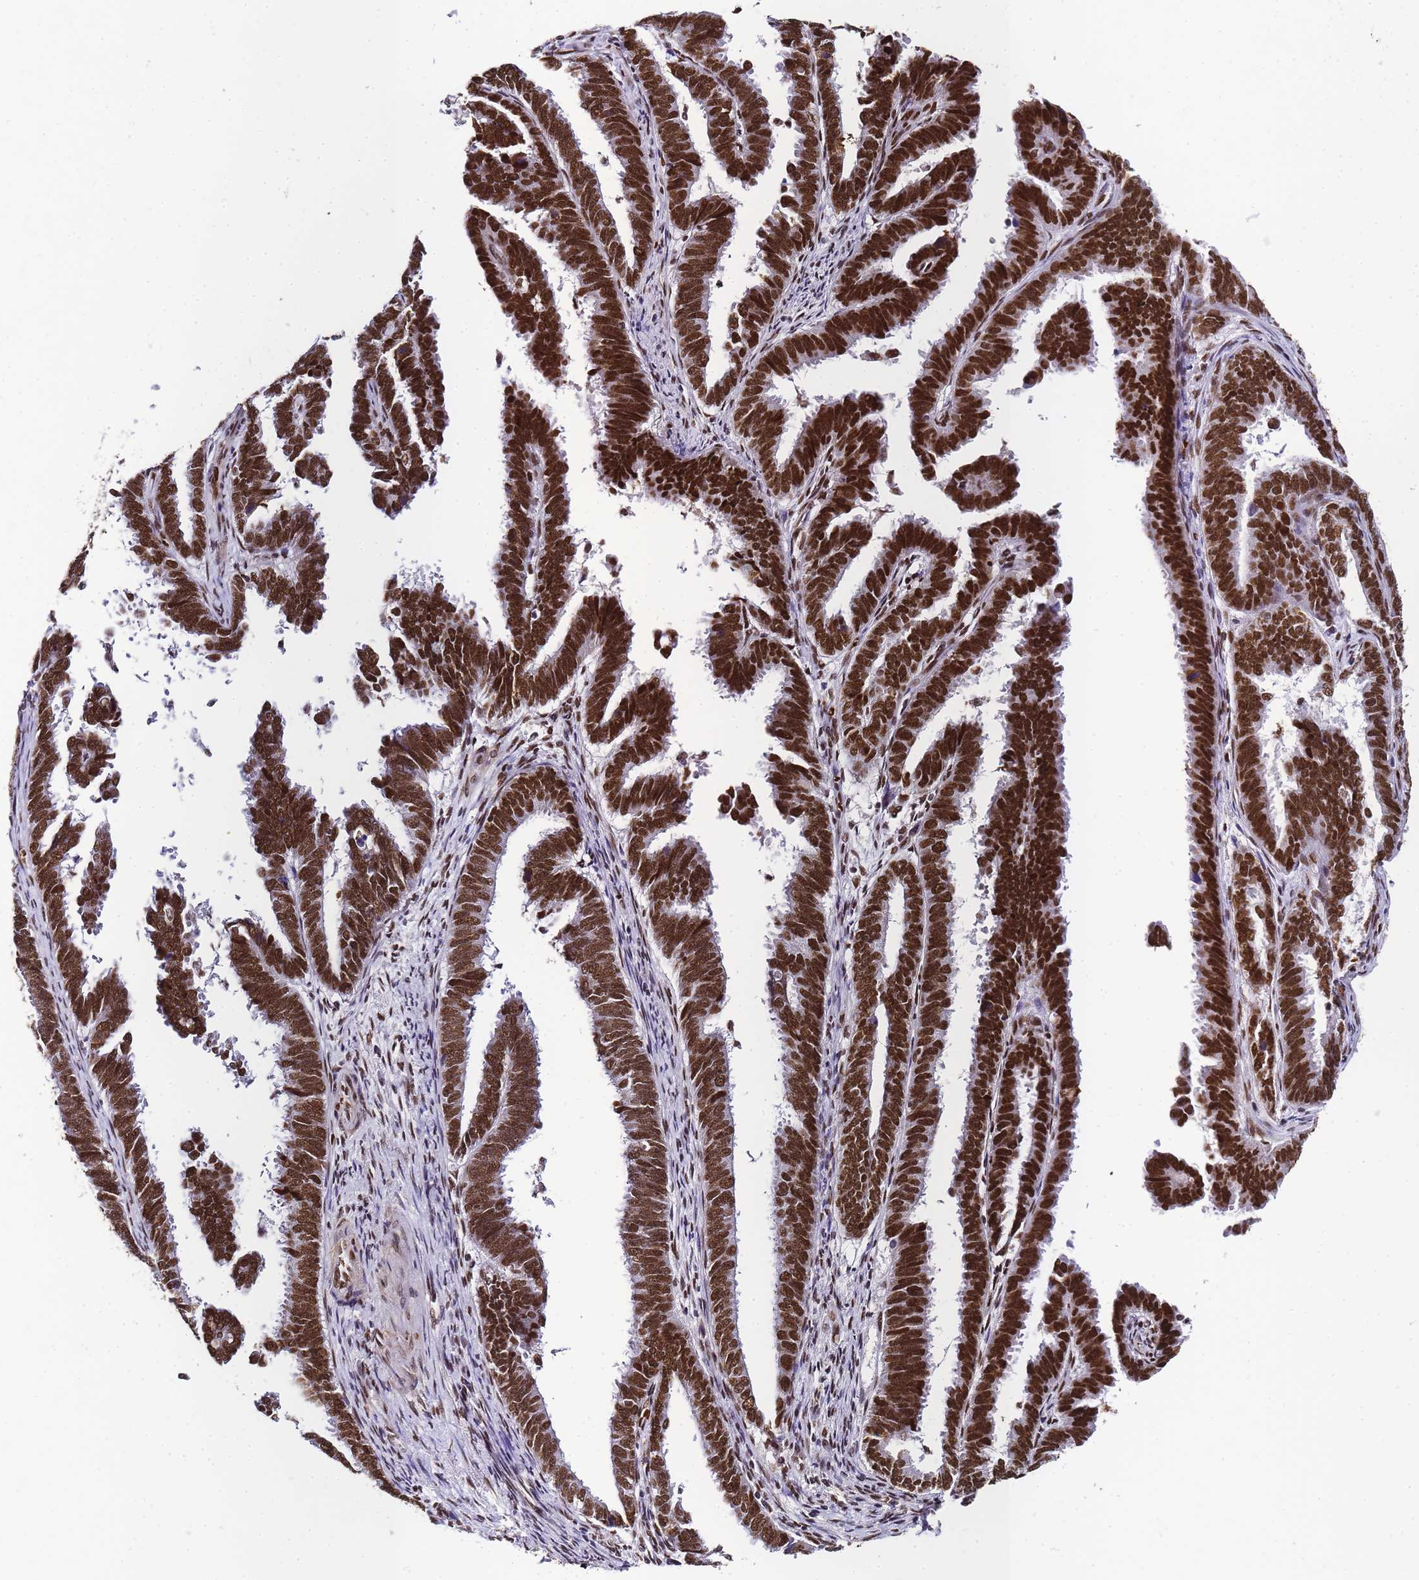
{"staining": {"intensity": "strong", "quantity": ">75%", "location": "nuclear"}, "tissue": "endometrial cancer", "cell_type": "Tumor cells", "image_type": "cancer", "snomed": [{"axis": "morphology", "description": "Adenocarcinoma, NOS"}, {"axis": "topography", "description": "Endometrium"}], "caption": "Protein positivity by IHC displays strong nuclear positivity in approximately >75% of tumor cells in endometrial cancer (adenocarcinoma).", "gene": "POLR1A", "patient": {"sex": "female", "age": 75}}